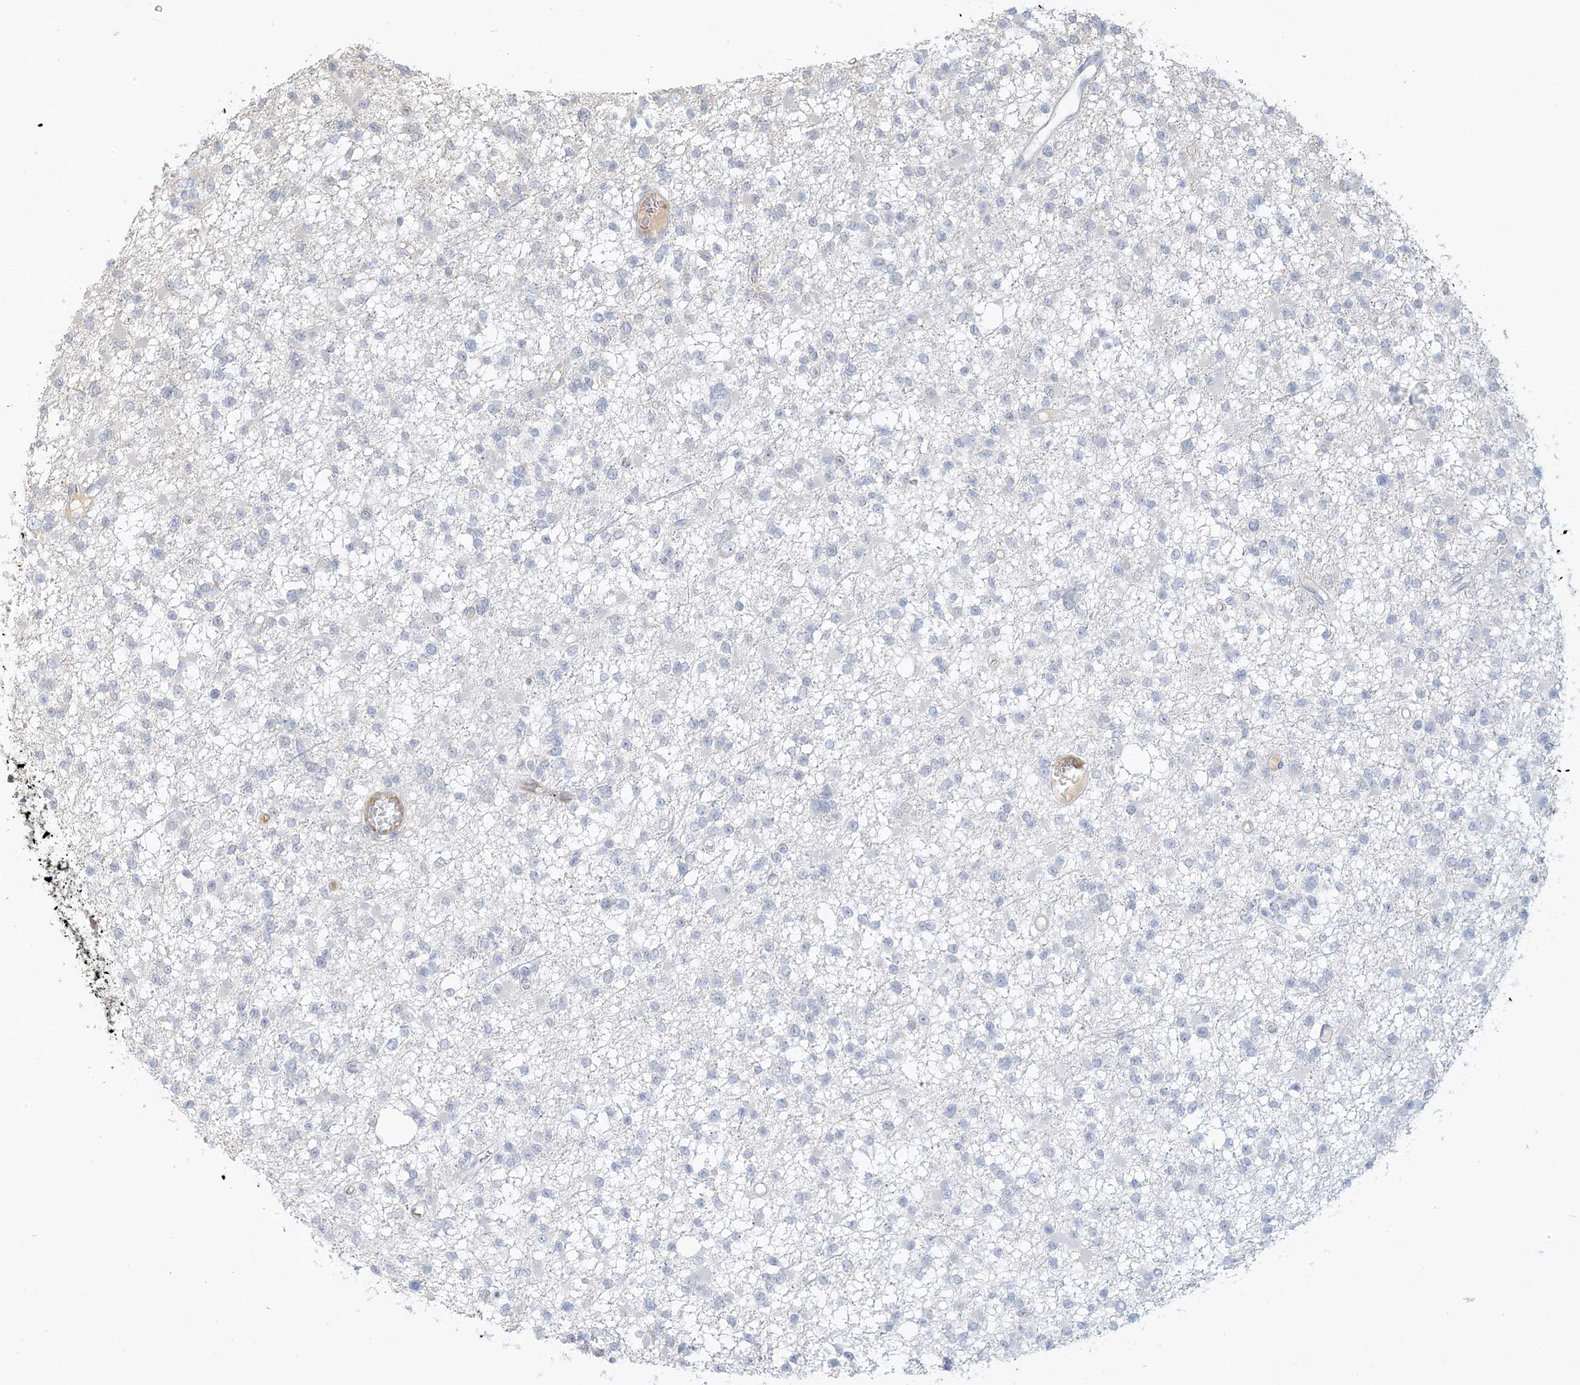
{"staining": {"intensity": "negative", "quantity": "none", "location": "none"}, "tissue": "glioma", "cell_type": "Tumor cells", "image_type": "cancer", "snomed": [{"axis": "morphology", "description": "Glioma, malignant, Low grade"}, {"axis": "topography", "description": "Brain"}], "caption": "Image shows no significant protein expression in tumor cells of malignant low-grade glioma. (DAB immunohistochemistry (IHC) with hematoxylin counter stain).", "gene": "MCOLN1", "patient": {"sex": "female", "age": 22}}